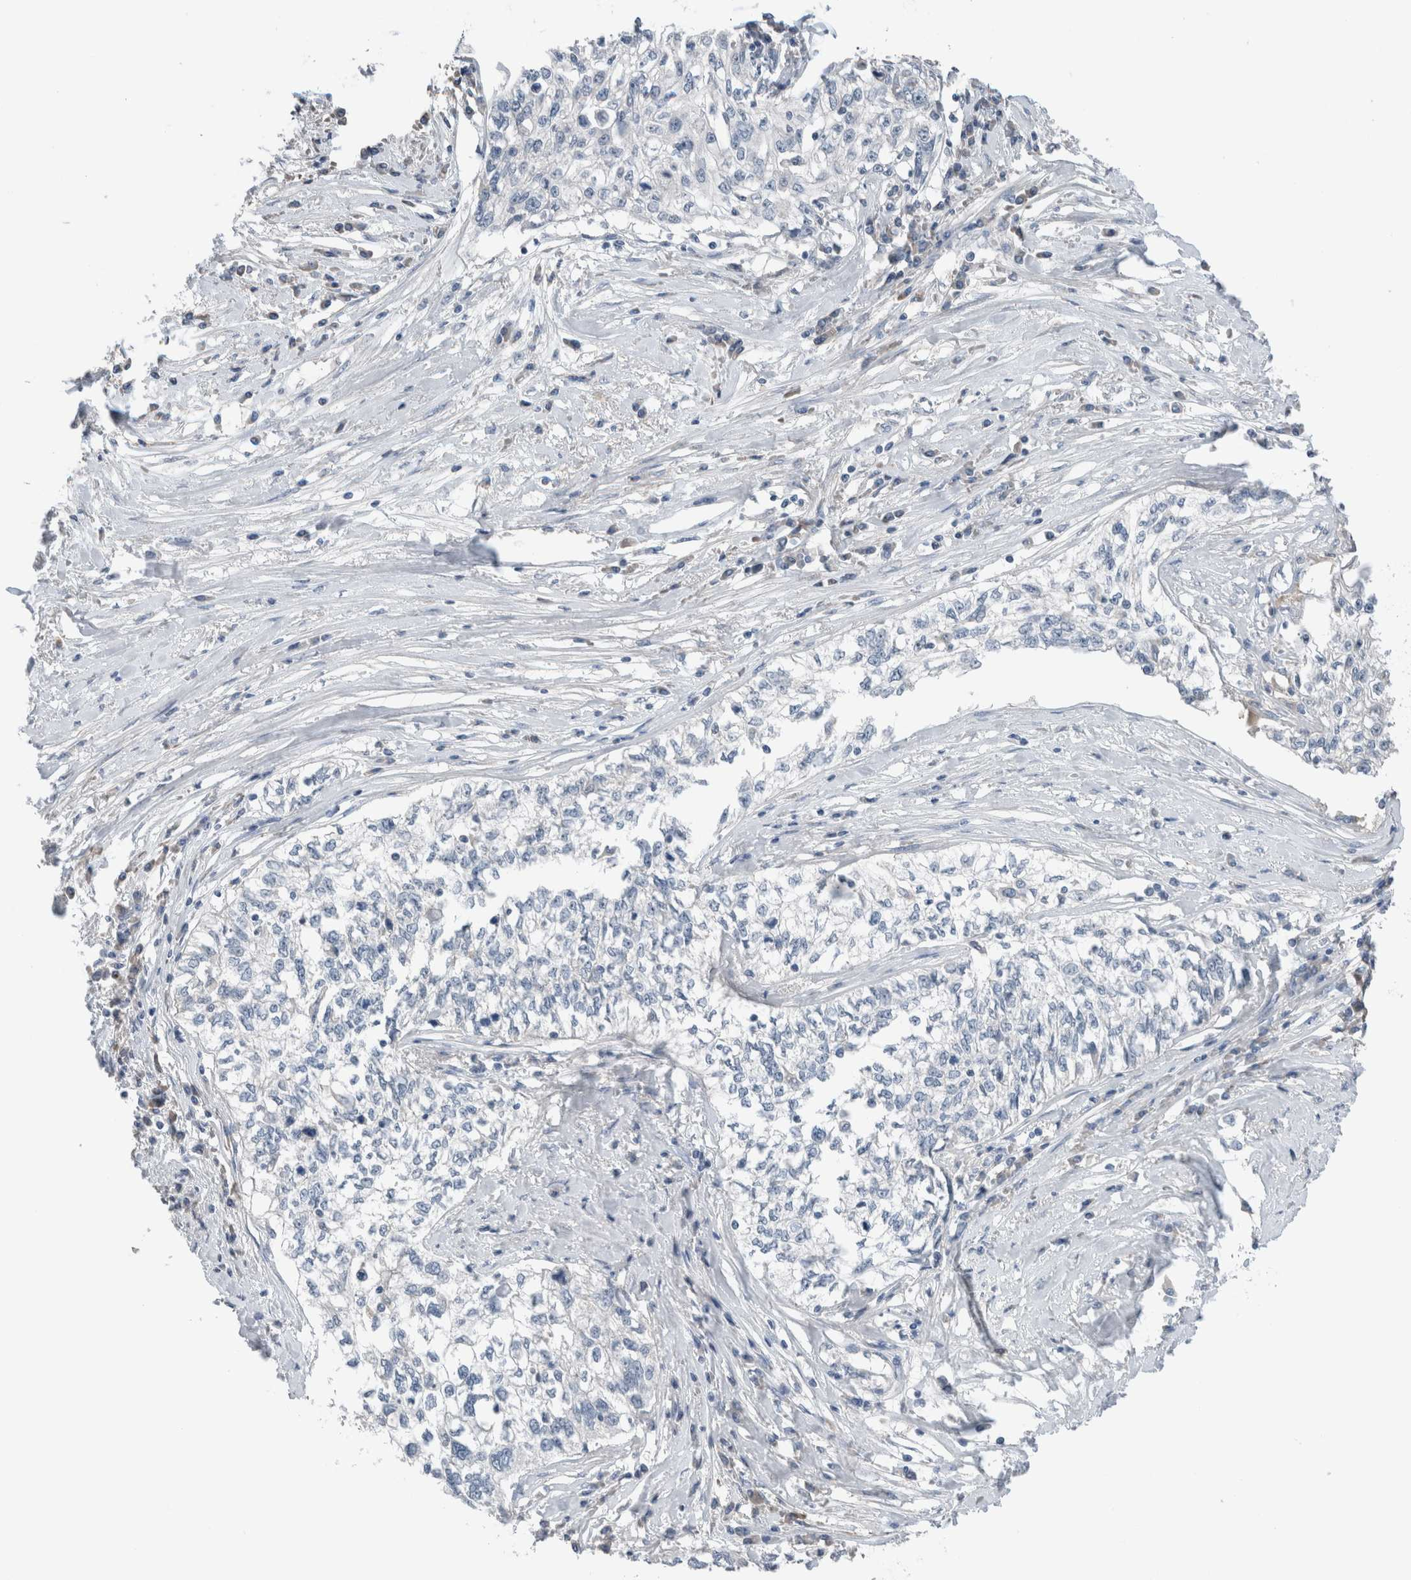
{"staining": {"intensity": "negative", "quantity": "none", "location": "none"}, "tissue": "cervical cancer", "cell_type": "Tumor cells", "image_type": "cancer", "snomed": [{"axis": "morphology", "description": "Squamous cell carcinoma, NOS"}, {"axis": "topography", "description": "Cervix"}], "caption": "The IHC photomicrograph has no significant staining in tumor cells of cervical cancer tissue. (Brightfield microscopy of DAB immunohistochemistry at high magnification).", "gene": "DUOX1", "patient": {"sex": "female", "age": 57}}